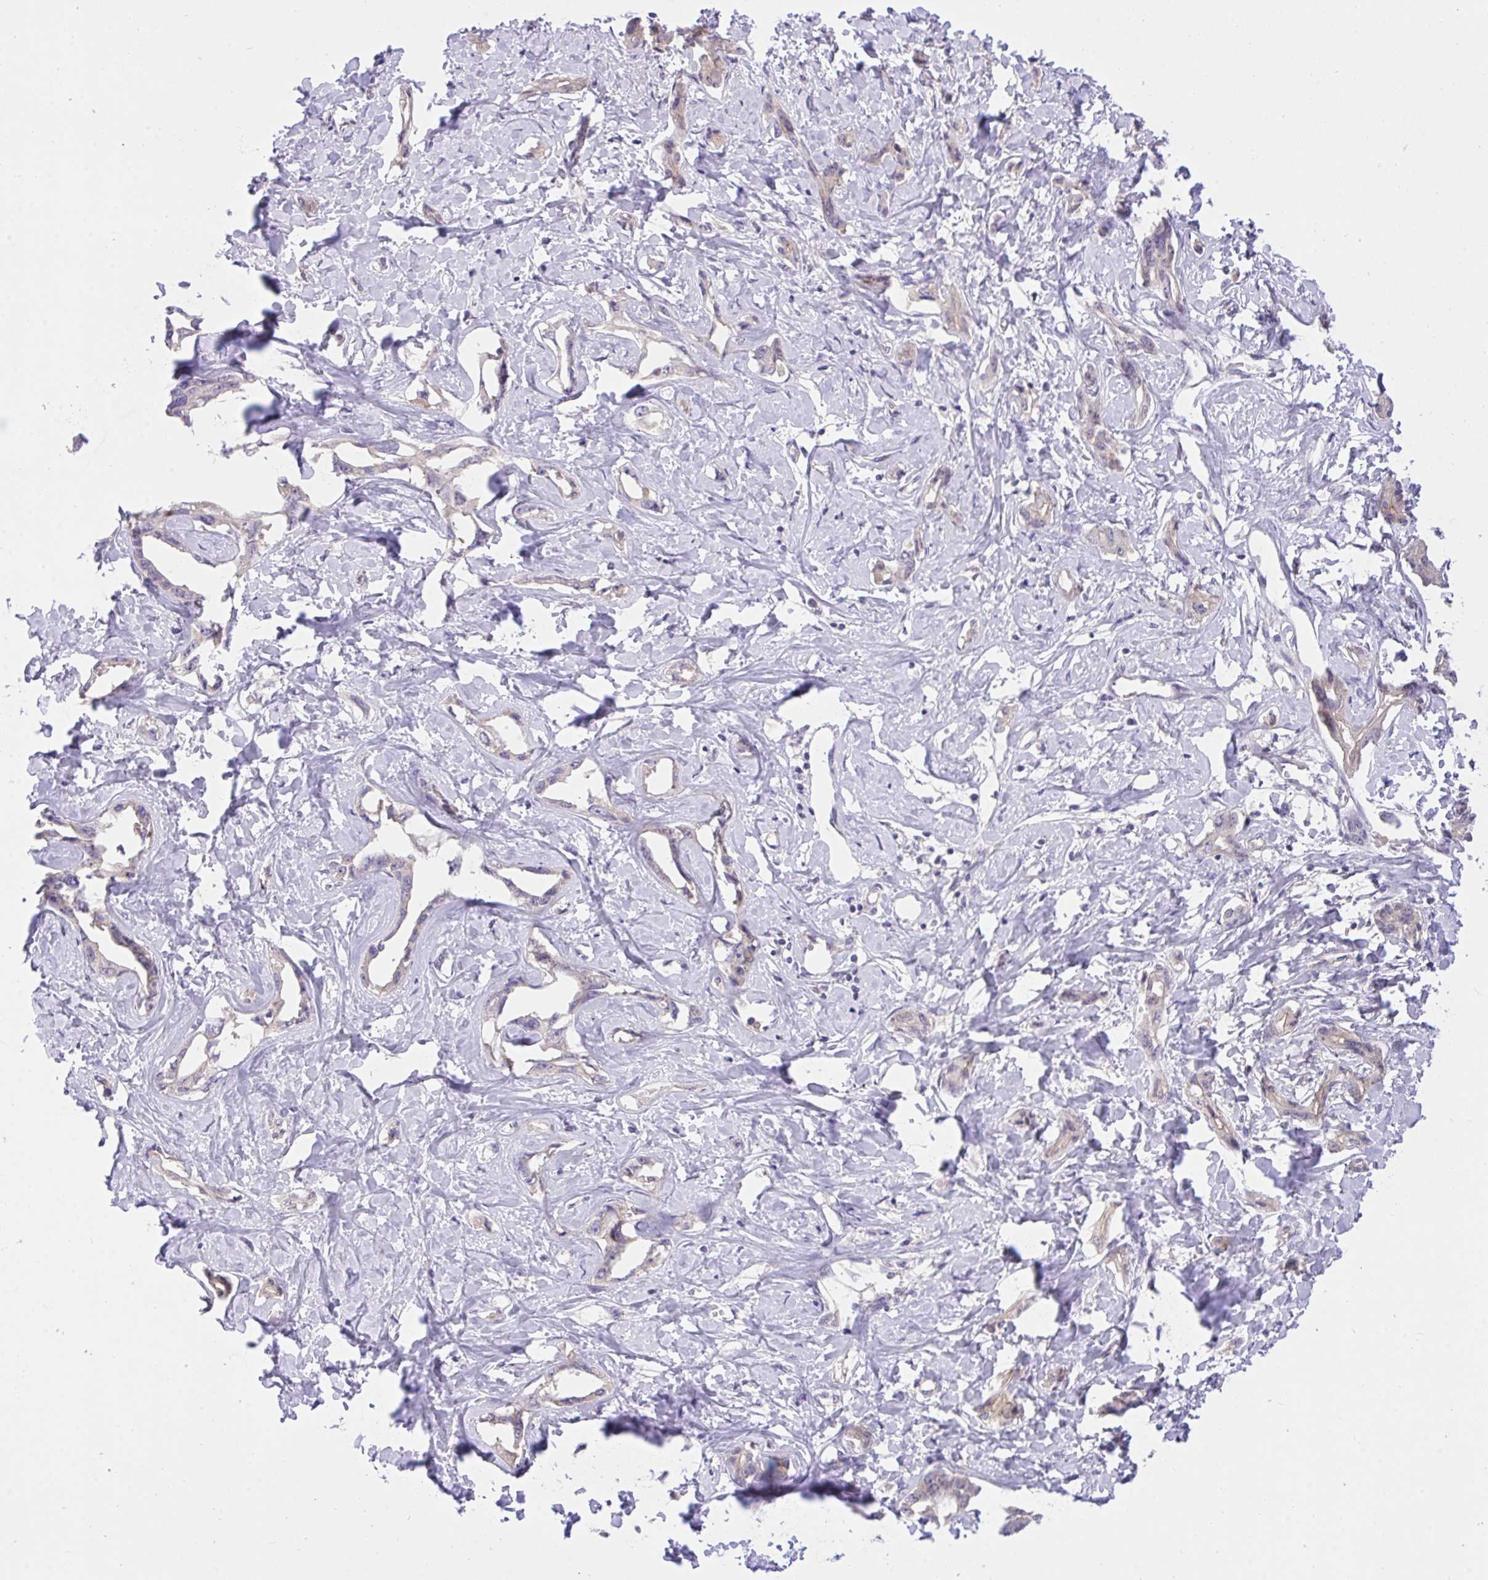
{"staining": {"intensity": "negative", "quantity": "none", "location": "none"}, "tissue": "liver cancer", "cell_type": "Tumor cells", "image_type": "cancer", "snomed": [{"axis": "morphology", "description": "Cholangiocarcinoma"}, {"axis": "topography", "description": "Liver"}], "caption": "IHC photomicrograph of human liver cancer stained for a protein (brown), which exhibits no staining in tumor cells. (Brightfield microscopy of DAB (3,3'-diaminobenzidine) IHC at high magnification).", "gene": "TLN2", "patient": {"sex": "male", "age": 59}}